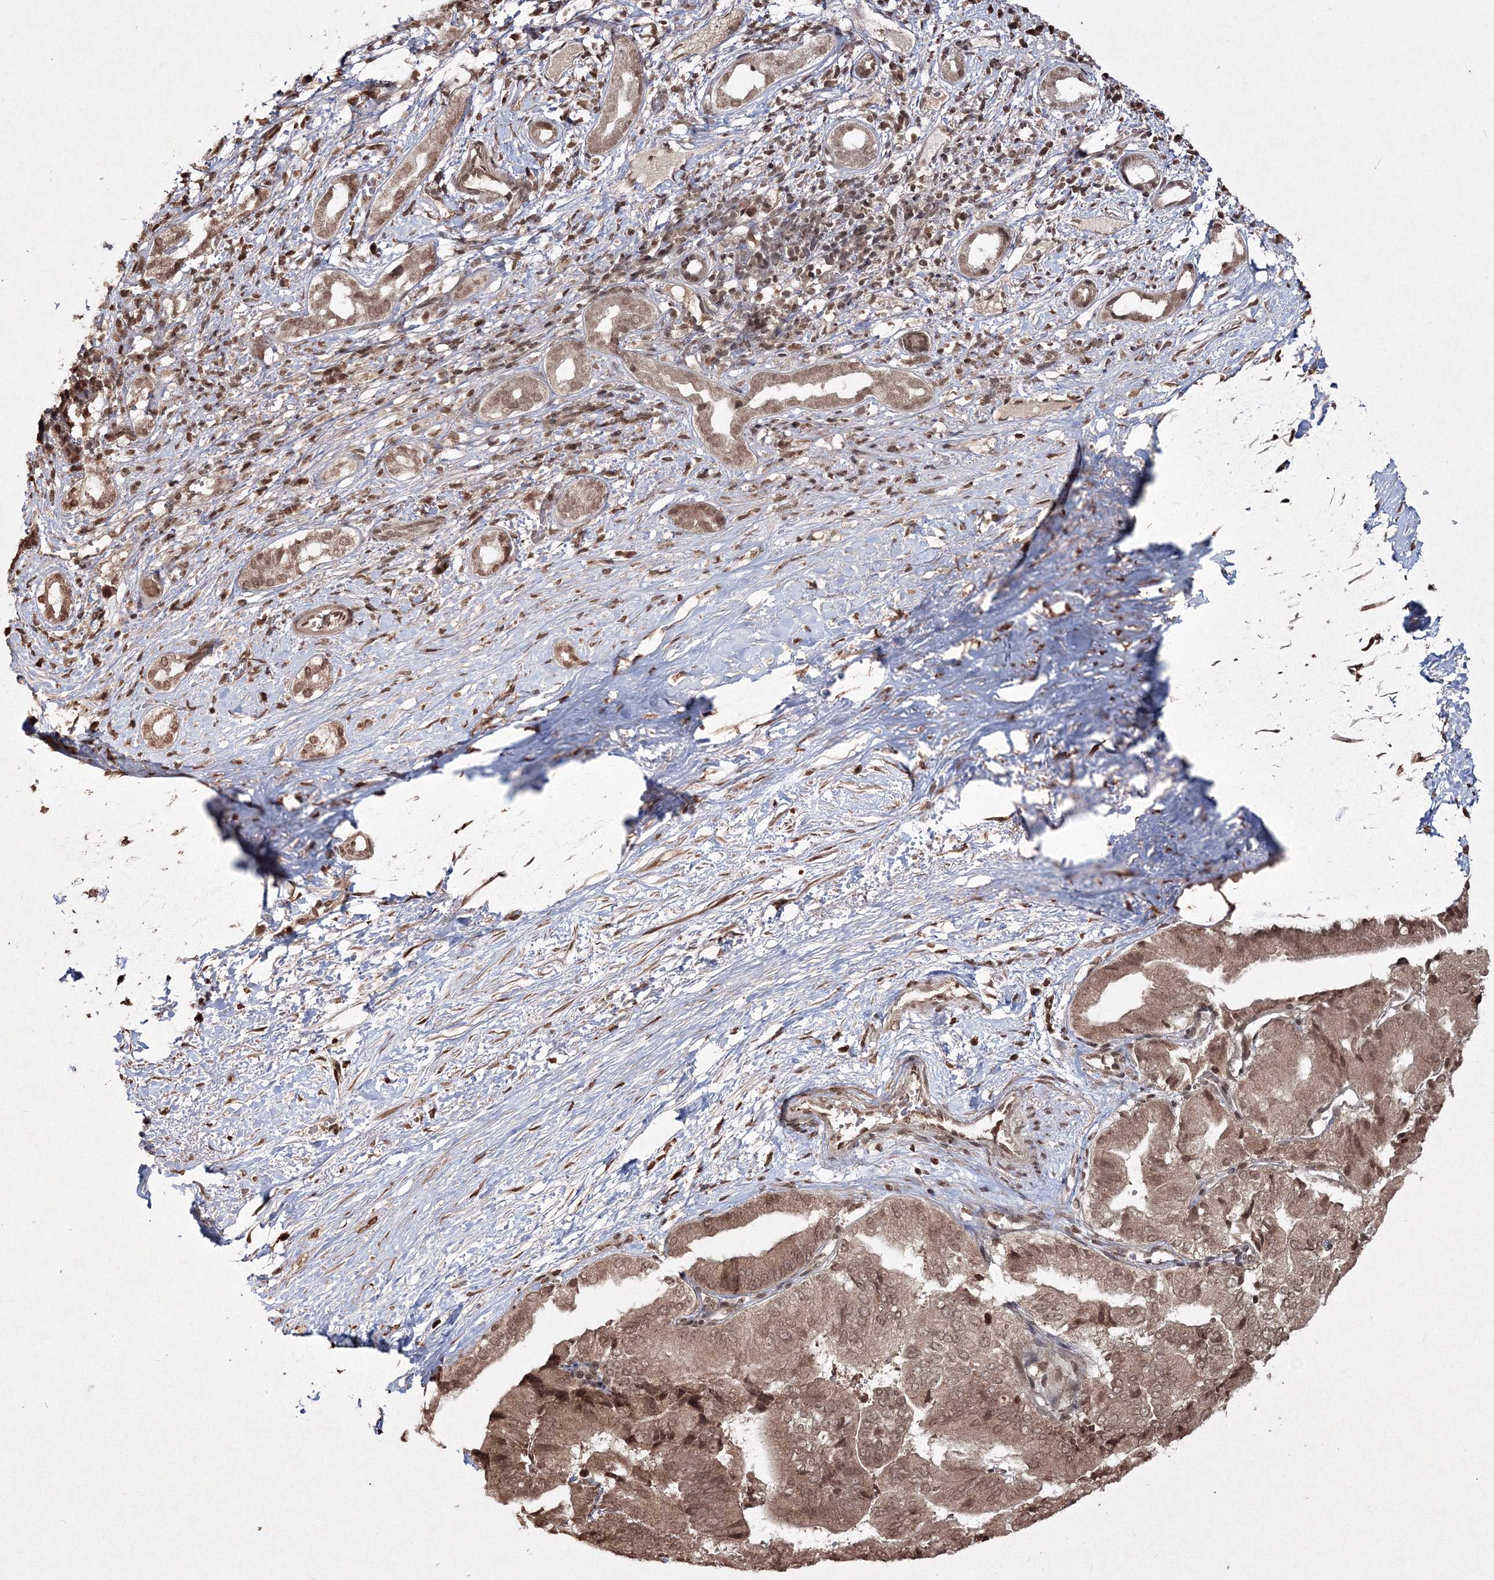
{"staining": {"intensity": "moderate", "quantity": ">75%", "location": "cytoplasmic/membranous,nuclear"}, "tissue": "liver cancer", "cell_type": "Tumor cells", "image_type": "cancer", "snomed": [{"axis": "morphology", "description": "Cholangiocarcinoma"}, {"axis": "topography", "description": "Liver"}], "caption": "Approximately >75% of tumor cells in cholangiocarcinoma (liver) reveal moderate cytoplasmic/membranous and nuclear protein staining as visualized by brown immunohistochemical staining.", "gene": "PEX13", "patient": {"sex": "female", "age": 75}}